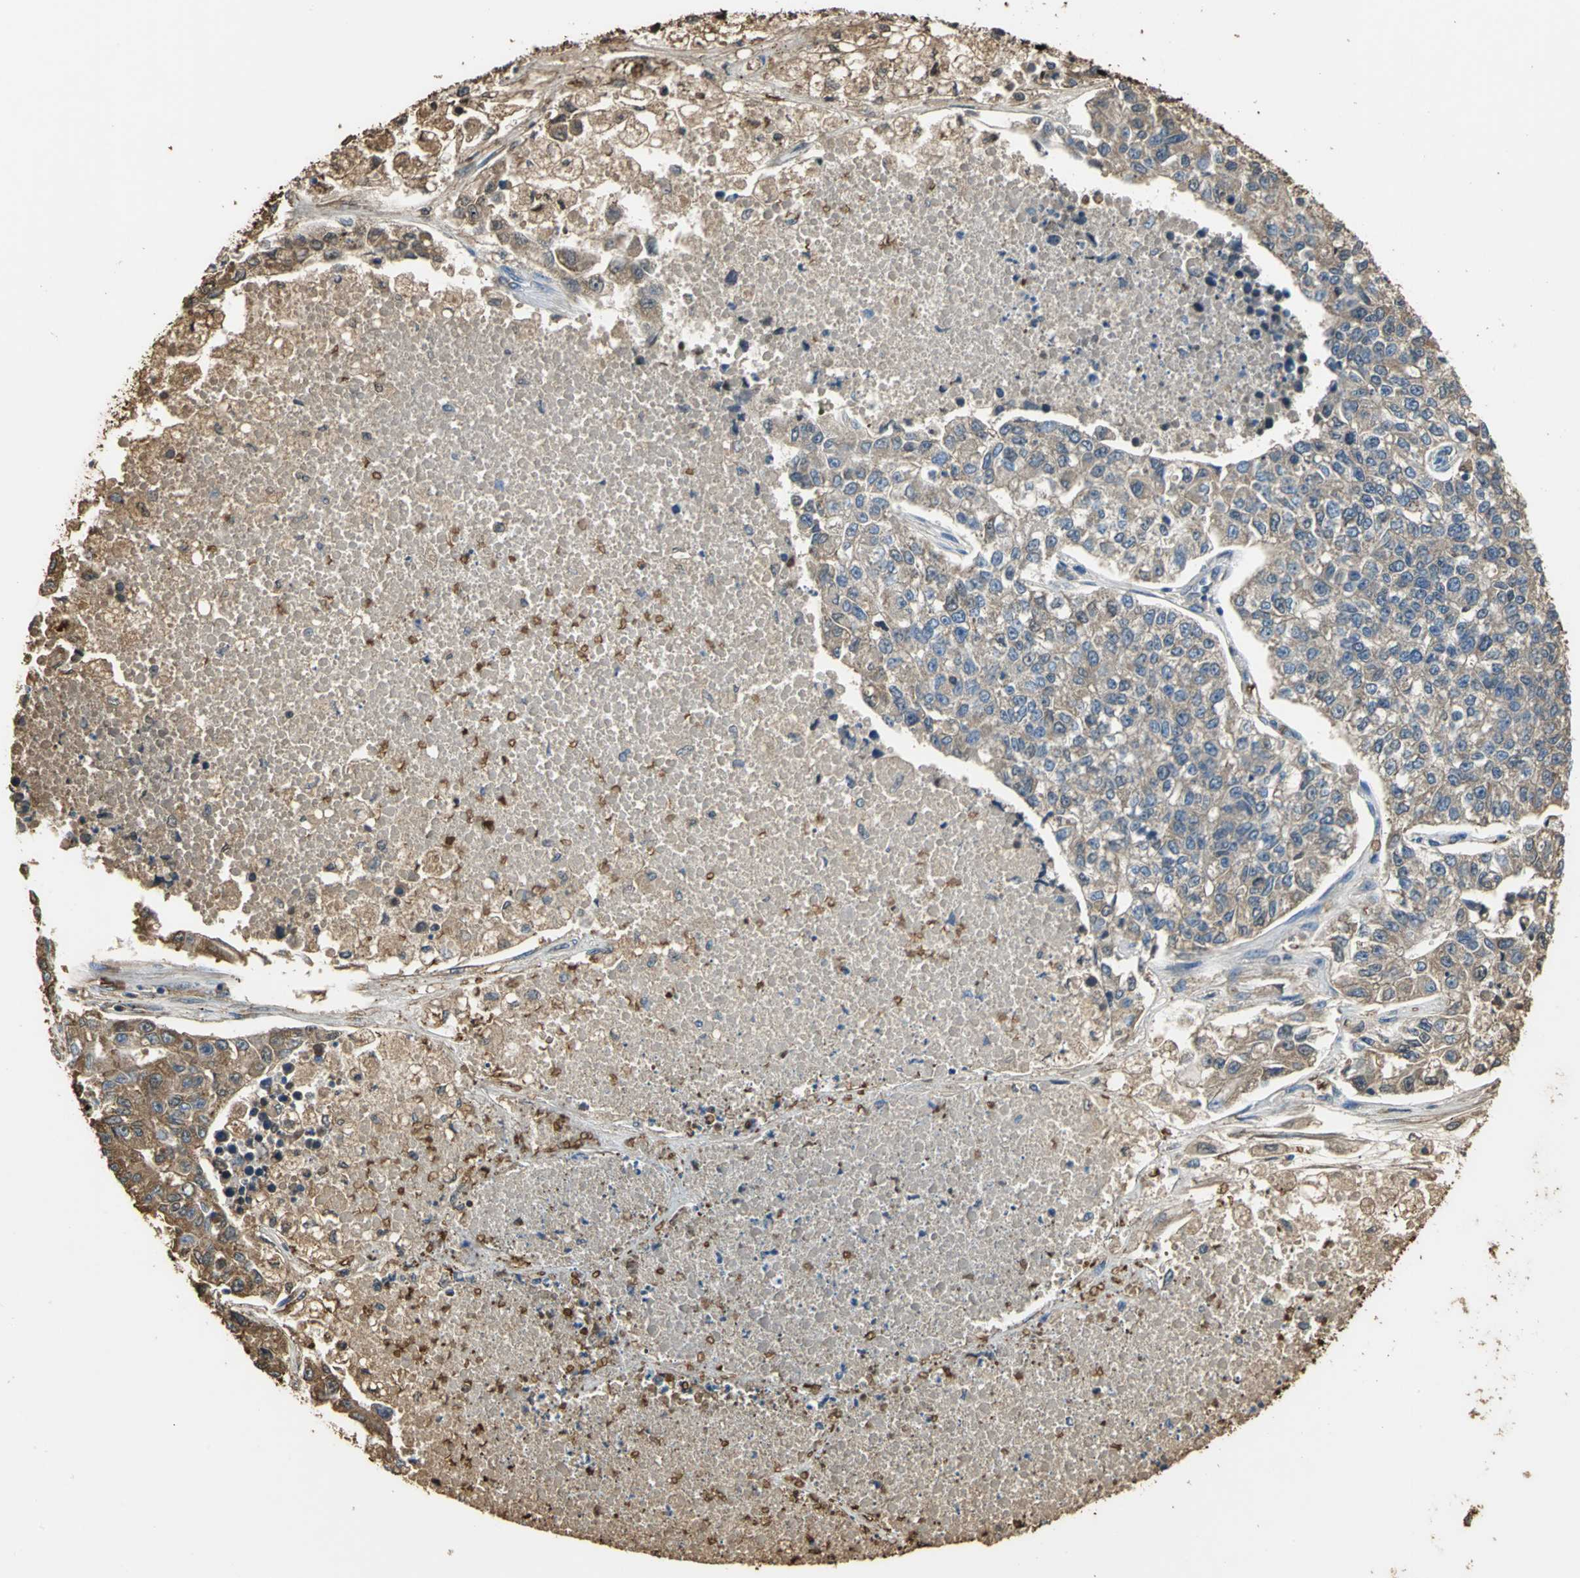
{"staining": {"intensity": "strong", "quantity": ">75%", "location": "cytoplasmic/membranous"}, "tissue": "lung cancer", "cell_type": "Tumor cells", "image_type": "cancer", "snomed": [{"axis": "morphology", "description": "Adenocarcinoma, NOS"}, {"axis": "topography", "description": "Lung"}], "caption": "Strong cytoplasmic/membranous protein staining is appreciated in approximately >75% of tumor cells in lung cancer.", "gene": "TREM1", "patient": {"sex": "male", "age": 49}}